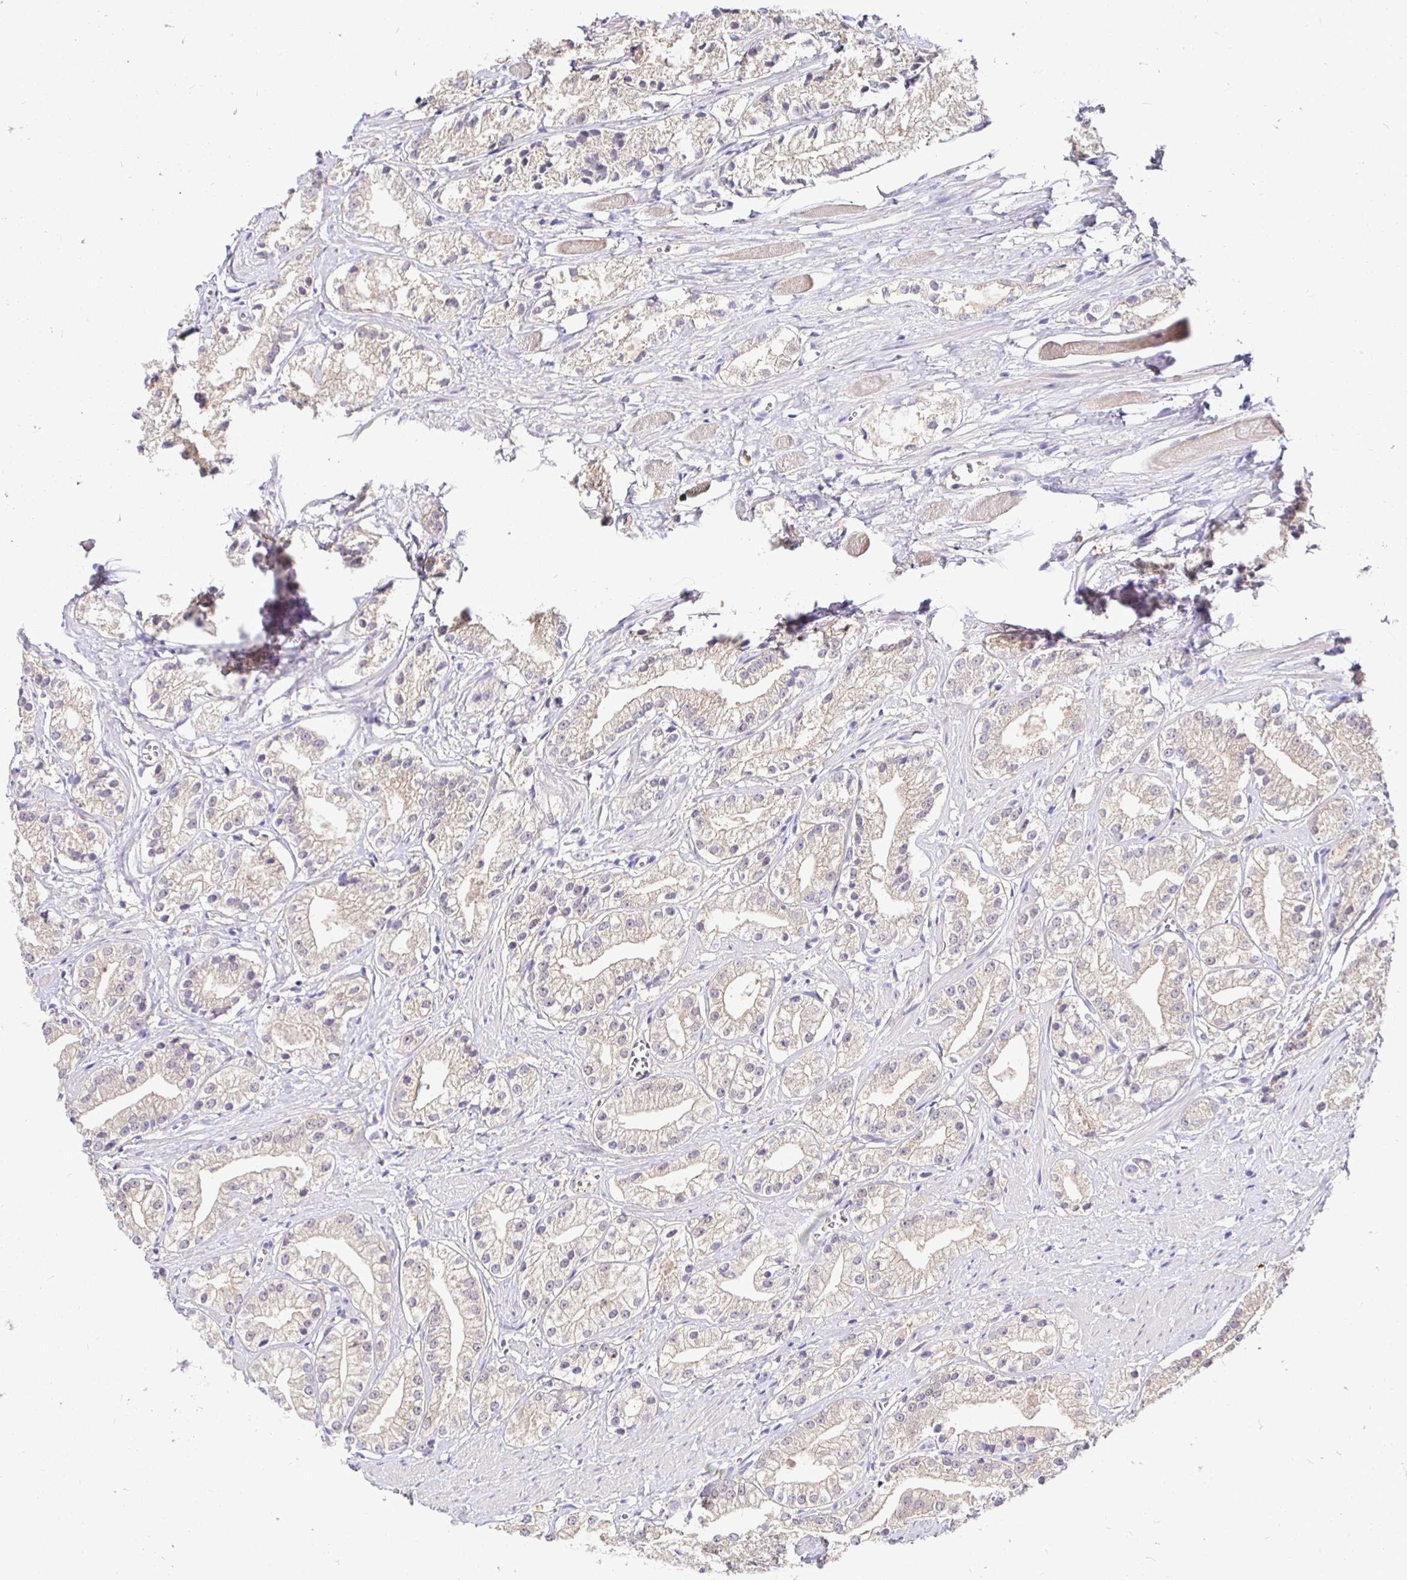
{"staining": {"intensity": "weak", "quantity": "25%-75%", "location": "cytoplasmic/membranous"}, "tissue": "prostate cancer", "cell_type": "Tumor cells", "image_type": "cancer", "snomed": [{"axis": "morphology", "description": "Adenocarcinoma, Low grade"}, {"axis": "topography", "description": "Prostate"}], "caption": "IHC micrograph of neoplastic tissue: prostate low-grade adenocarcinoma stained using IHC displays low levels of weak protein expression localized specifically in the cytoplasmic/membranous of tumor cells, appearing as a cytoplasmic/membranous brown color.", "gene": "KIF21A", "patient": {"sex": "male", "age": 69}}